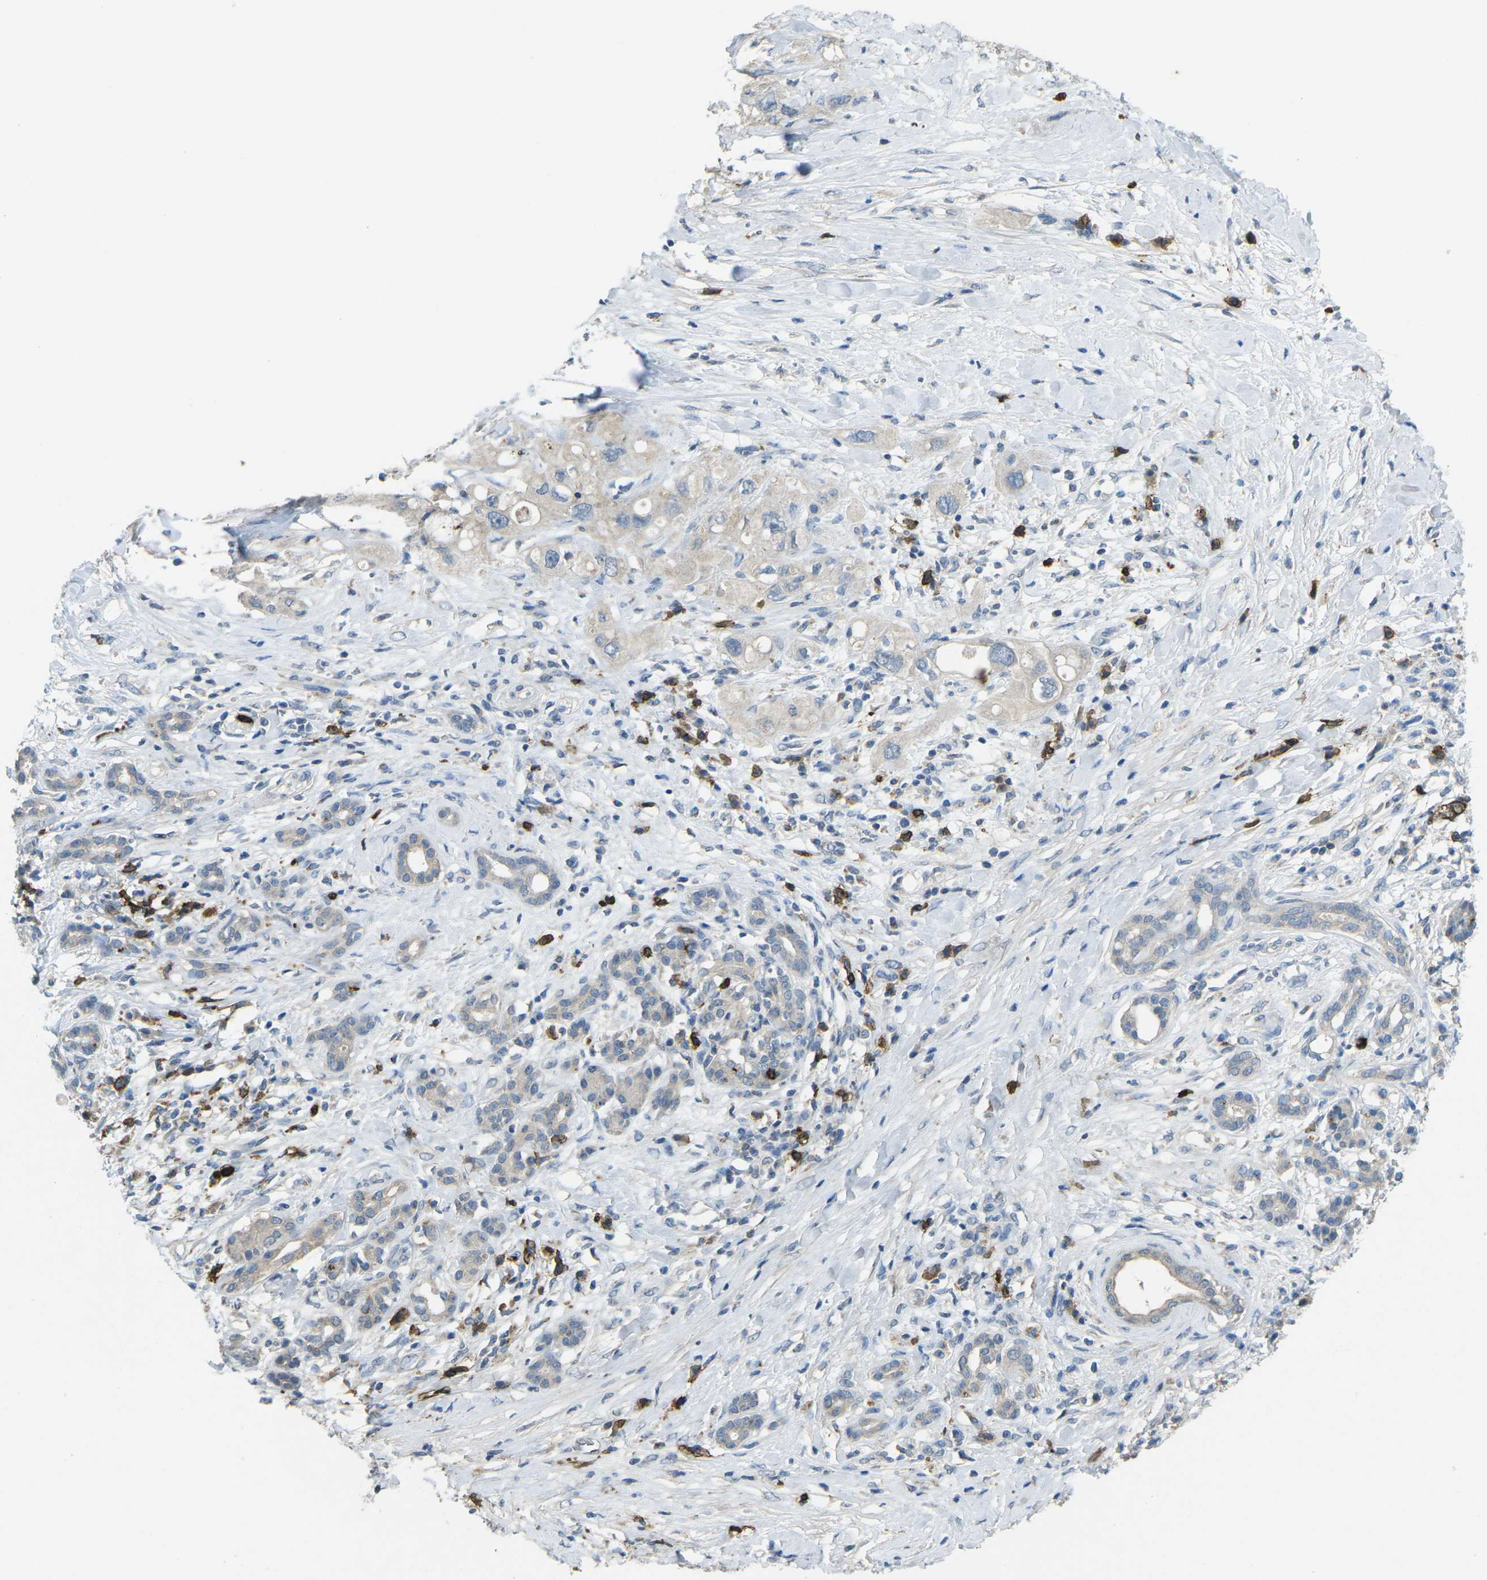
{"staining": {"intensity": "weak", "quantity": "25%-75%", "location": "cytoplasmic/membranous"}, "tissue": "pancreatic cancer", "cell_type": "Tumor cells", "image_type": "cancer", "snomed": [{"axis": "morphology", "description": "Adenocarcinoma, NOS"}, {"axis": "topography", "description": "Pancreas"}], "caption": "The histopathology image exhibits immunohistochemical staining of pancreatic adenocarcinoma. There is weak cytoplasmic/membranous staining is appreciated in about 25%-75% of tumor cells.", "gene": "CD19", "patient": {"sex": "female", "age": 56}}